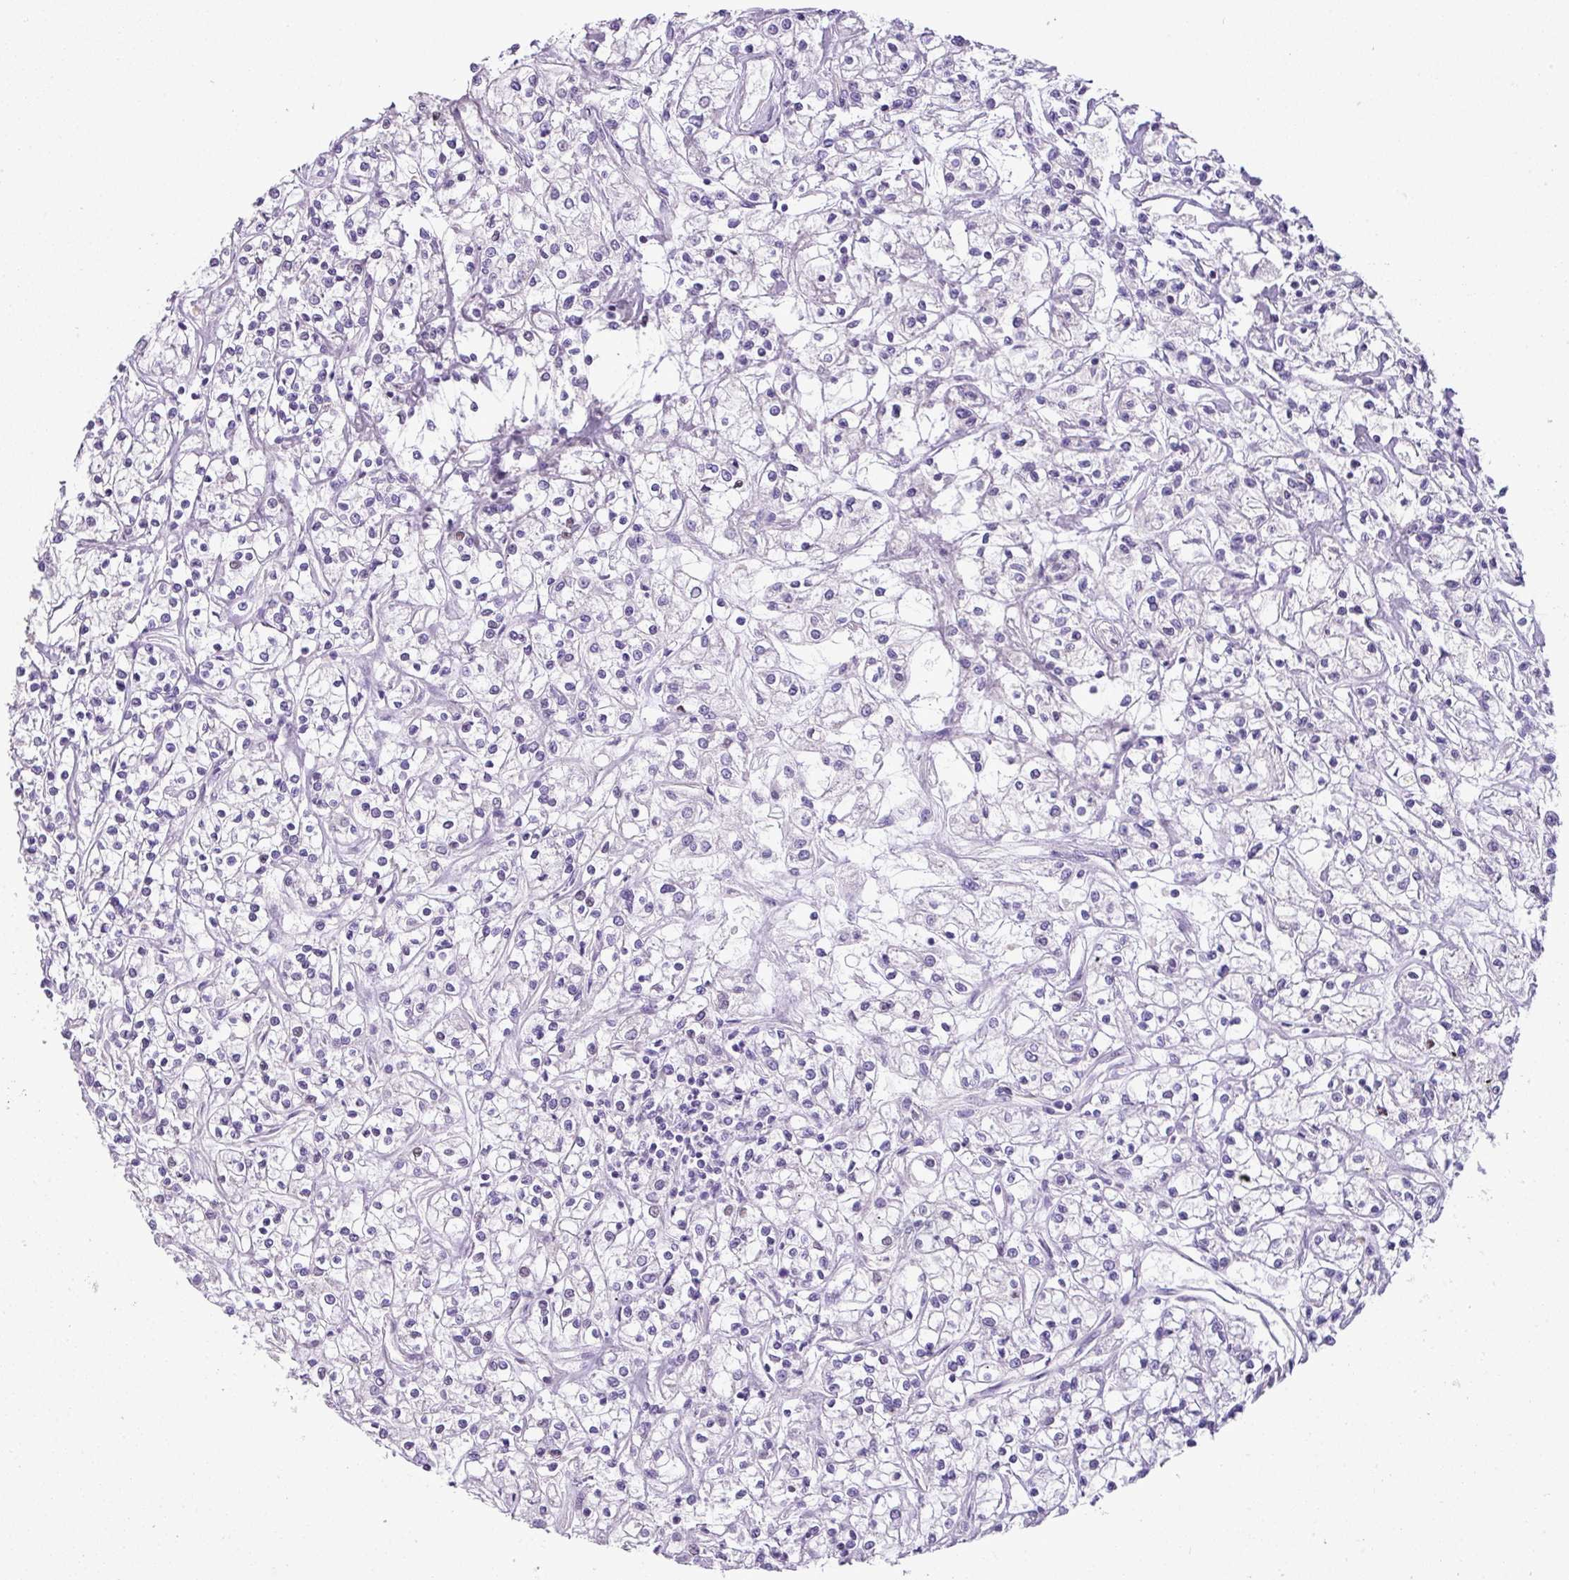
{"staining": {"intensity": "negative", "quantity": "none", "location": "none"}, "tissue": "renal cancer", "cell_type": "Tumor cells", "image_type": "cancer", "snomed": [{"axis": "morphology", "description": "Adenocarcinoma, NOS"}, {"axis": "topography", "description": "Kidney"}], "caption": "Tumor cells show no significant positivity in renal cancer (adenocarcinoma).", "gene": "ENSG00000273748", "patient": {"sex": "female", "age": 59}}